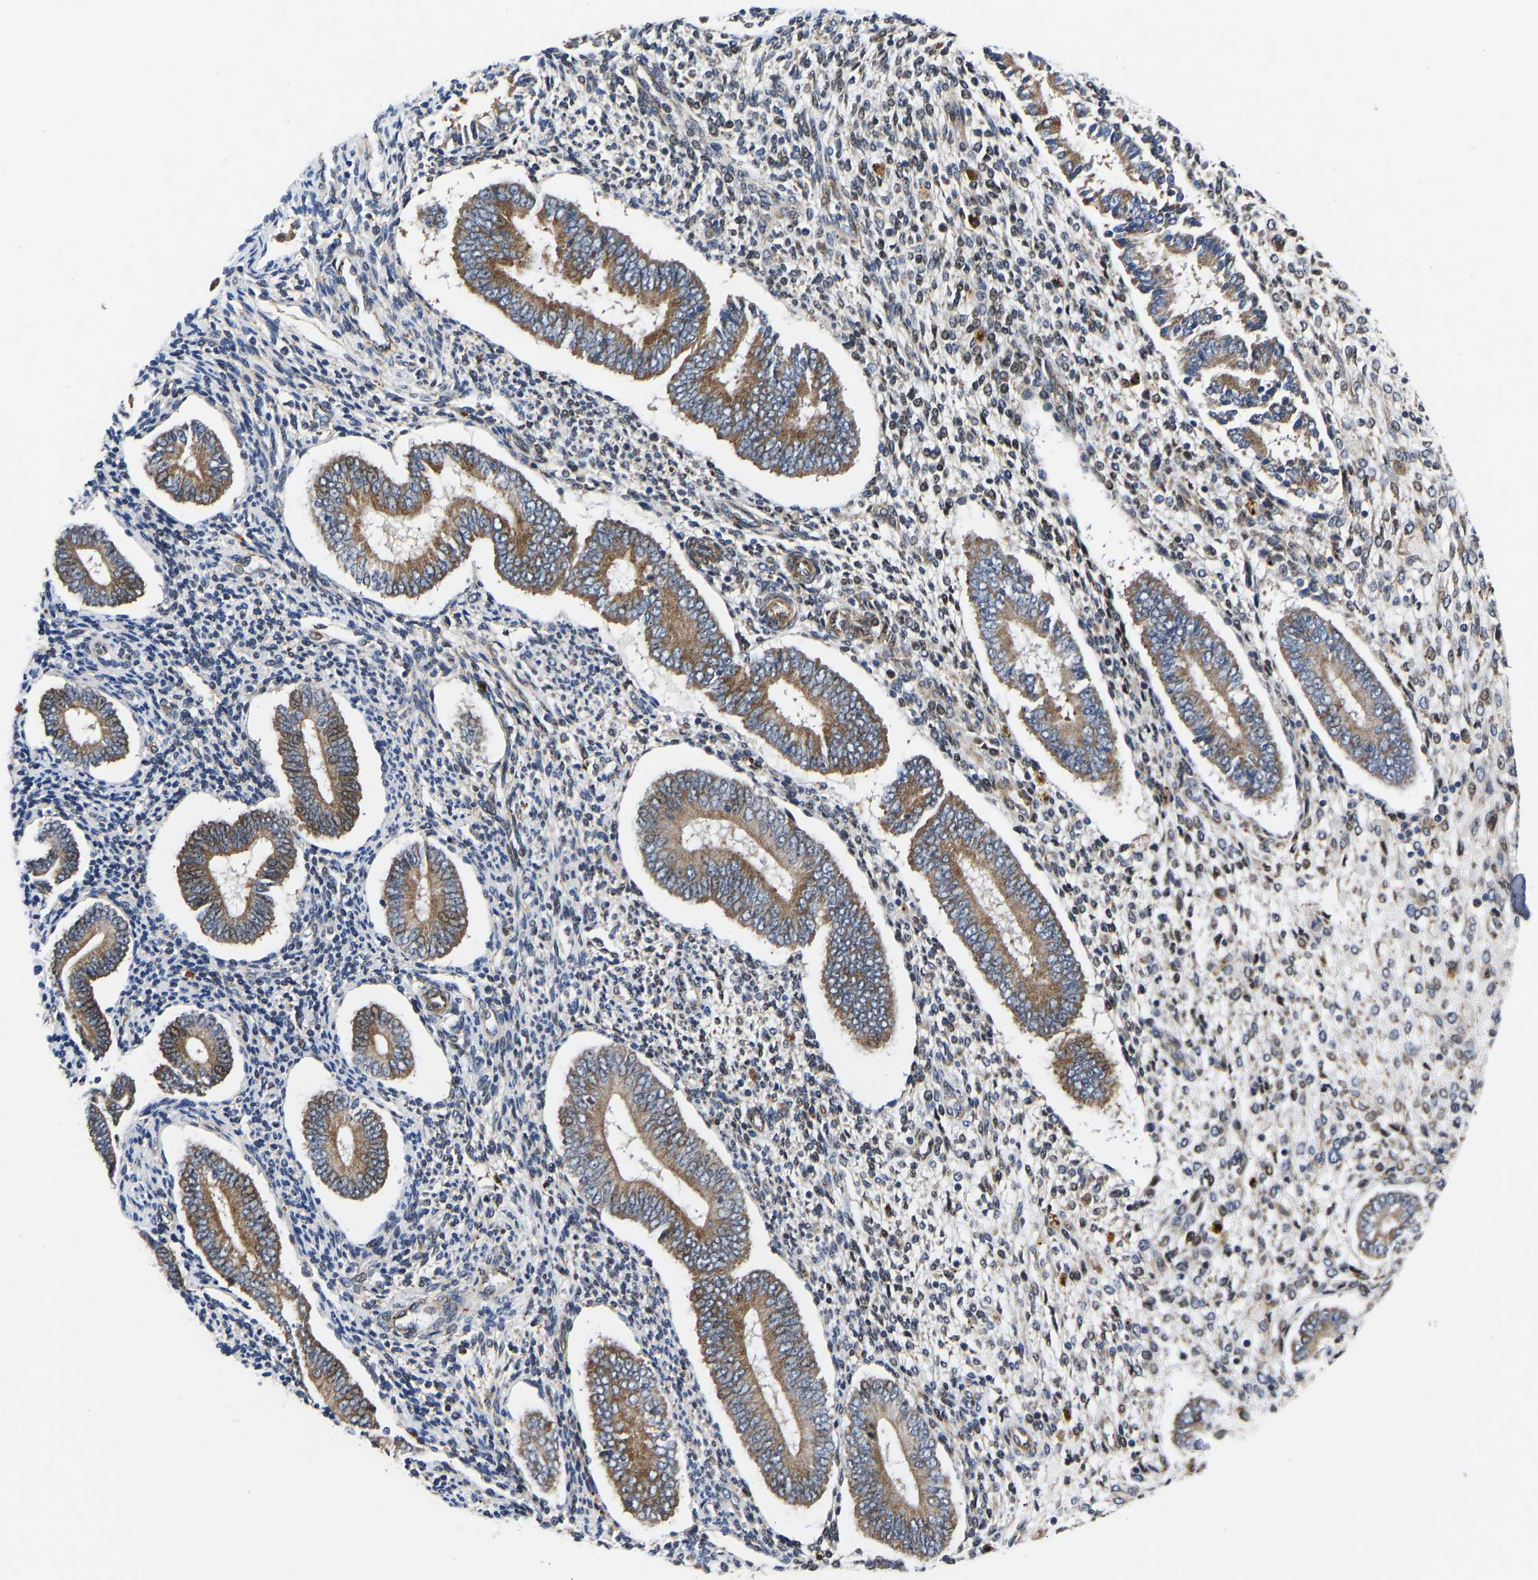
{"staining": {"intensity": "moderate", "quantity": "<25%", "location": "cytoplasmic/membranous,nuclear"}, "tissue": "endometrium", "cell_type": "Cells in endometrial stroma", "image_type": "normal", "snomed": [{"axis": "morphology", "description": "Normal tissue, NOS"}, {"axis": "topography", "description": "Endometrium"}], "caption": "This image reveals immunohistochemistry (IHC) staining of benign endometrium, with low moderate cytoplasmic/membranous,nuclear positivity in about <25% of cells in endometrial stroma.", "gene": "TMEM38B", "patient": {"sex": "female", "age": 42}}